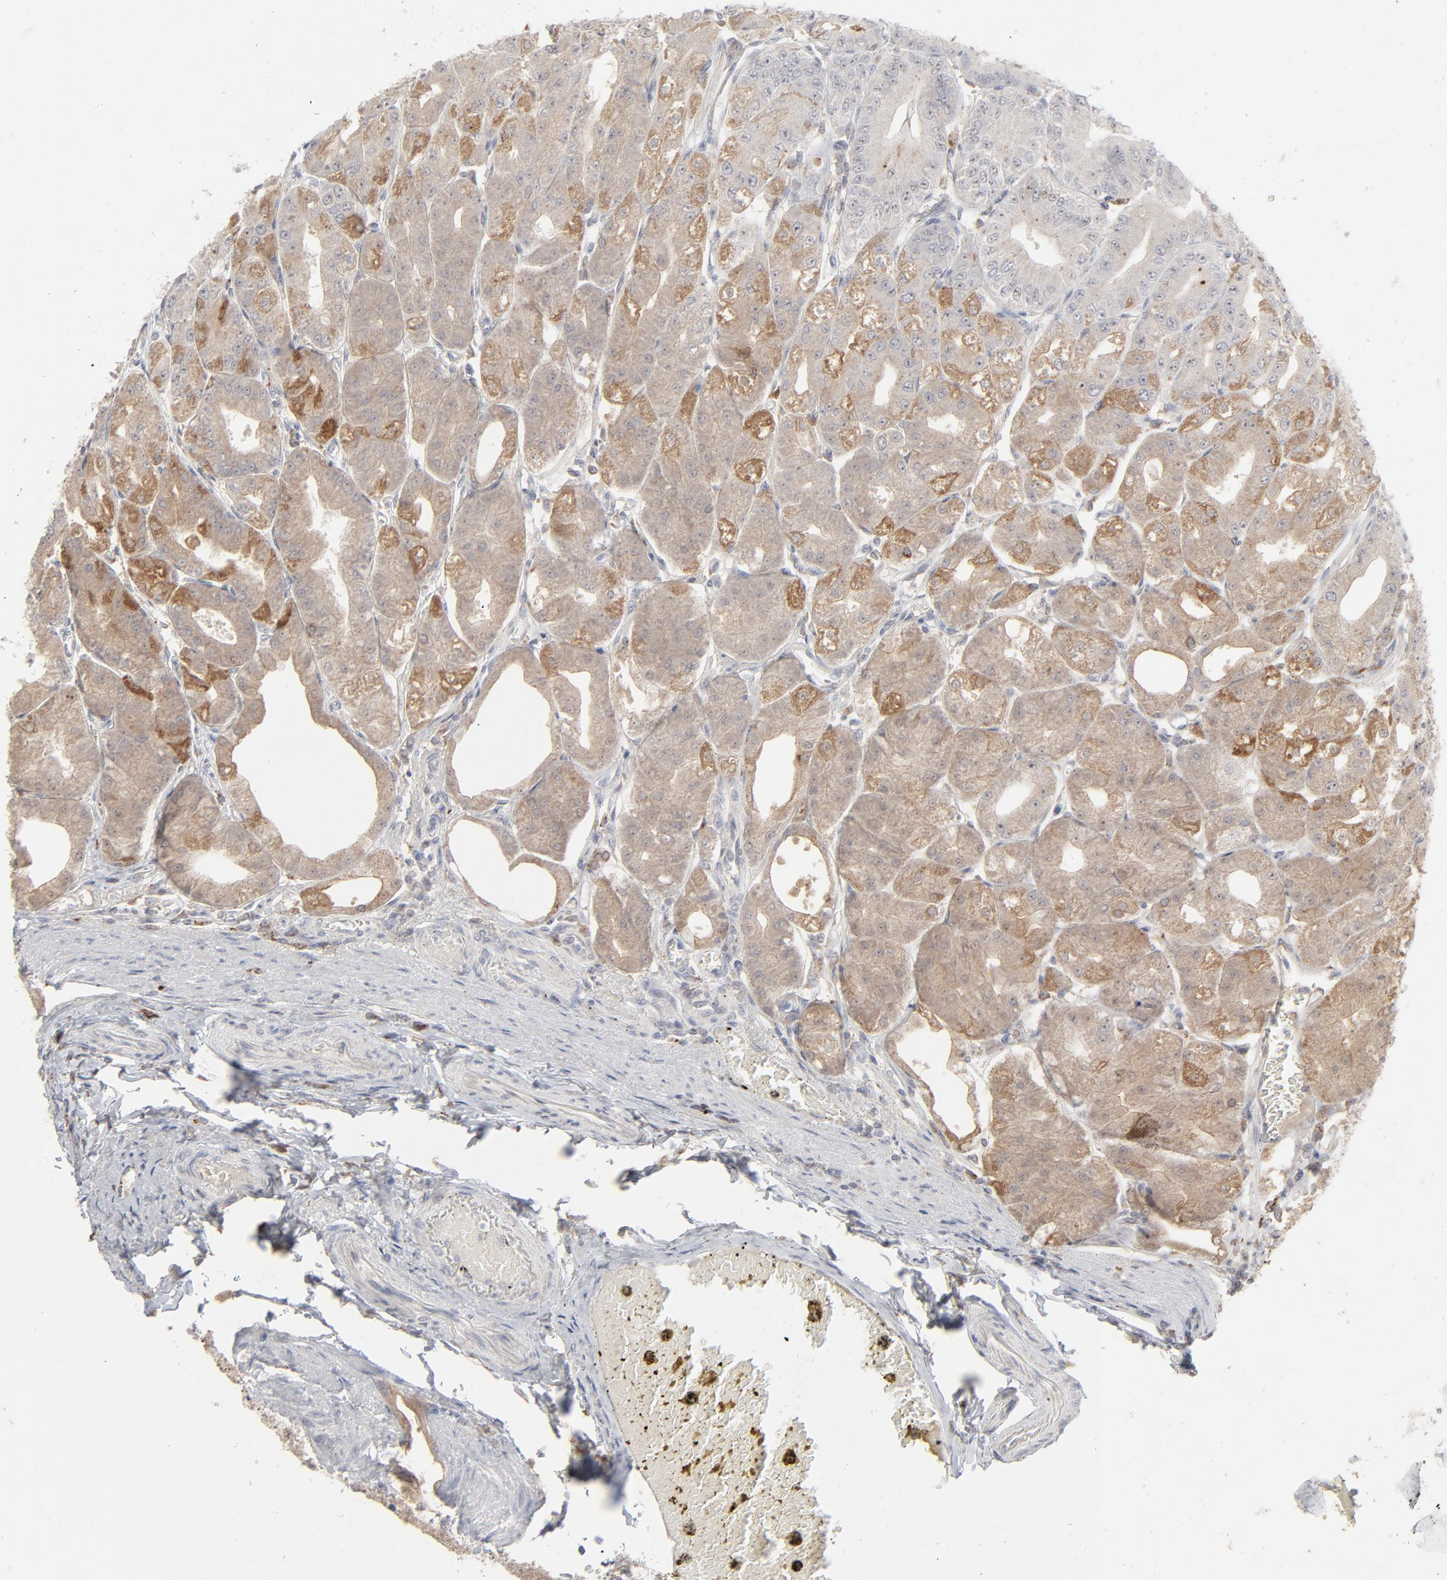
{"staining": {"intensity": "moderate", "quantity": ">75%", "location": "cytoplasmic/membranous"}, "tissue": "stomach", "cell_type": "Glandular cells", "image_type": "normal", "snomed": [{"axis": "morphology", "description": "Normal tissue, NOS"}, {"axis": "topography", "description": "Stomach, lower"}], "caption": "Stomach stained with immunohistochemistry displays moderate cytoplasmic/membranous staining in about >75% of glandular cells.", "gene": "POMT2", "patient": {"sex": "male", "age": 71}}